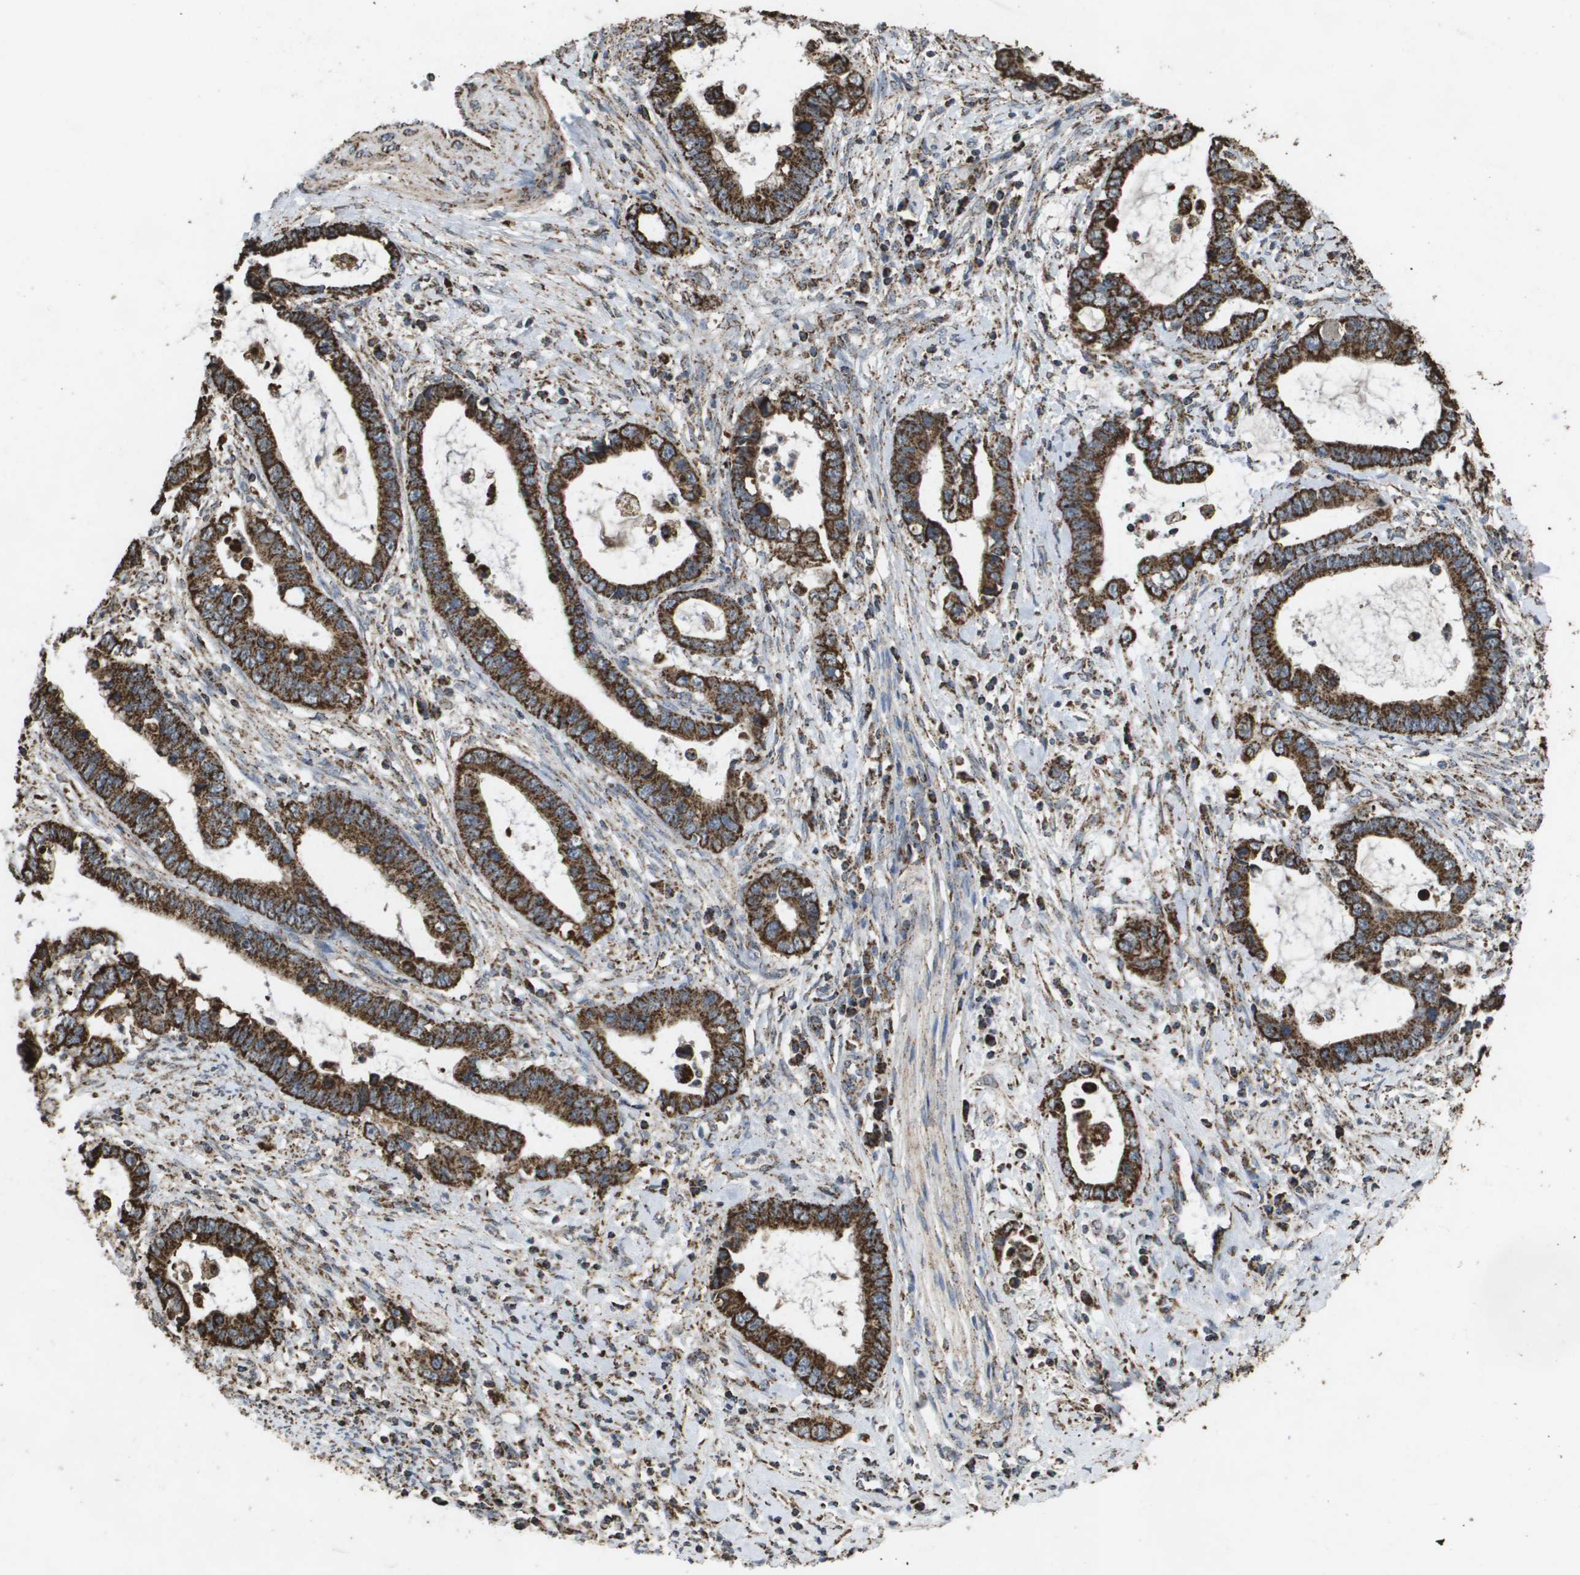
{"staining": {"intensity": "strong", "quantity": ">75%", "location": "cytoplasmic/membranous"}, "tissue": "cervical cancer", "cell_type": "Tumor cells", "image_type": "cancer", "snomed": [{"axis": "morphology", "description": "Adenocarcinoma, NOS"}, {"axis": "topography", "description": "Cervix"}], "caption": "Immunohistochemical staining of cervical adenocarcinoma demonstrates high levels of strong cytoplasmic/membranous protein staining in approximately >75% of tumor cells. (Stains: DAB in brown, nuclei in blue, Microscopy: brightfield microscopy at high magnification).", "gene": "HSPE1", "patient": {"sex": "female", "age": 44}}